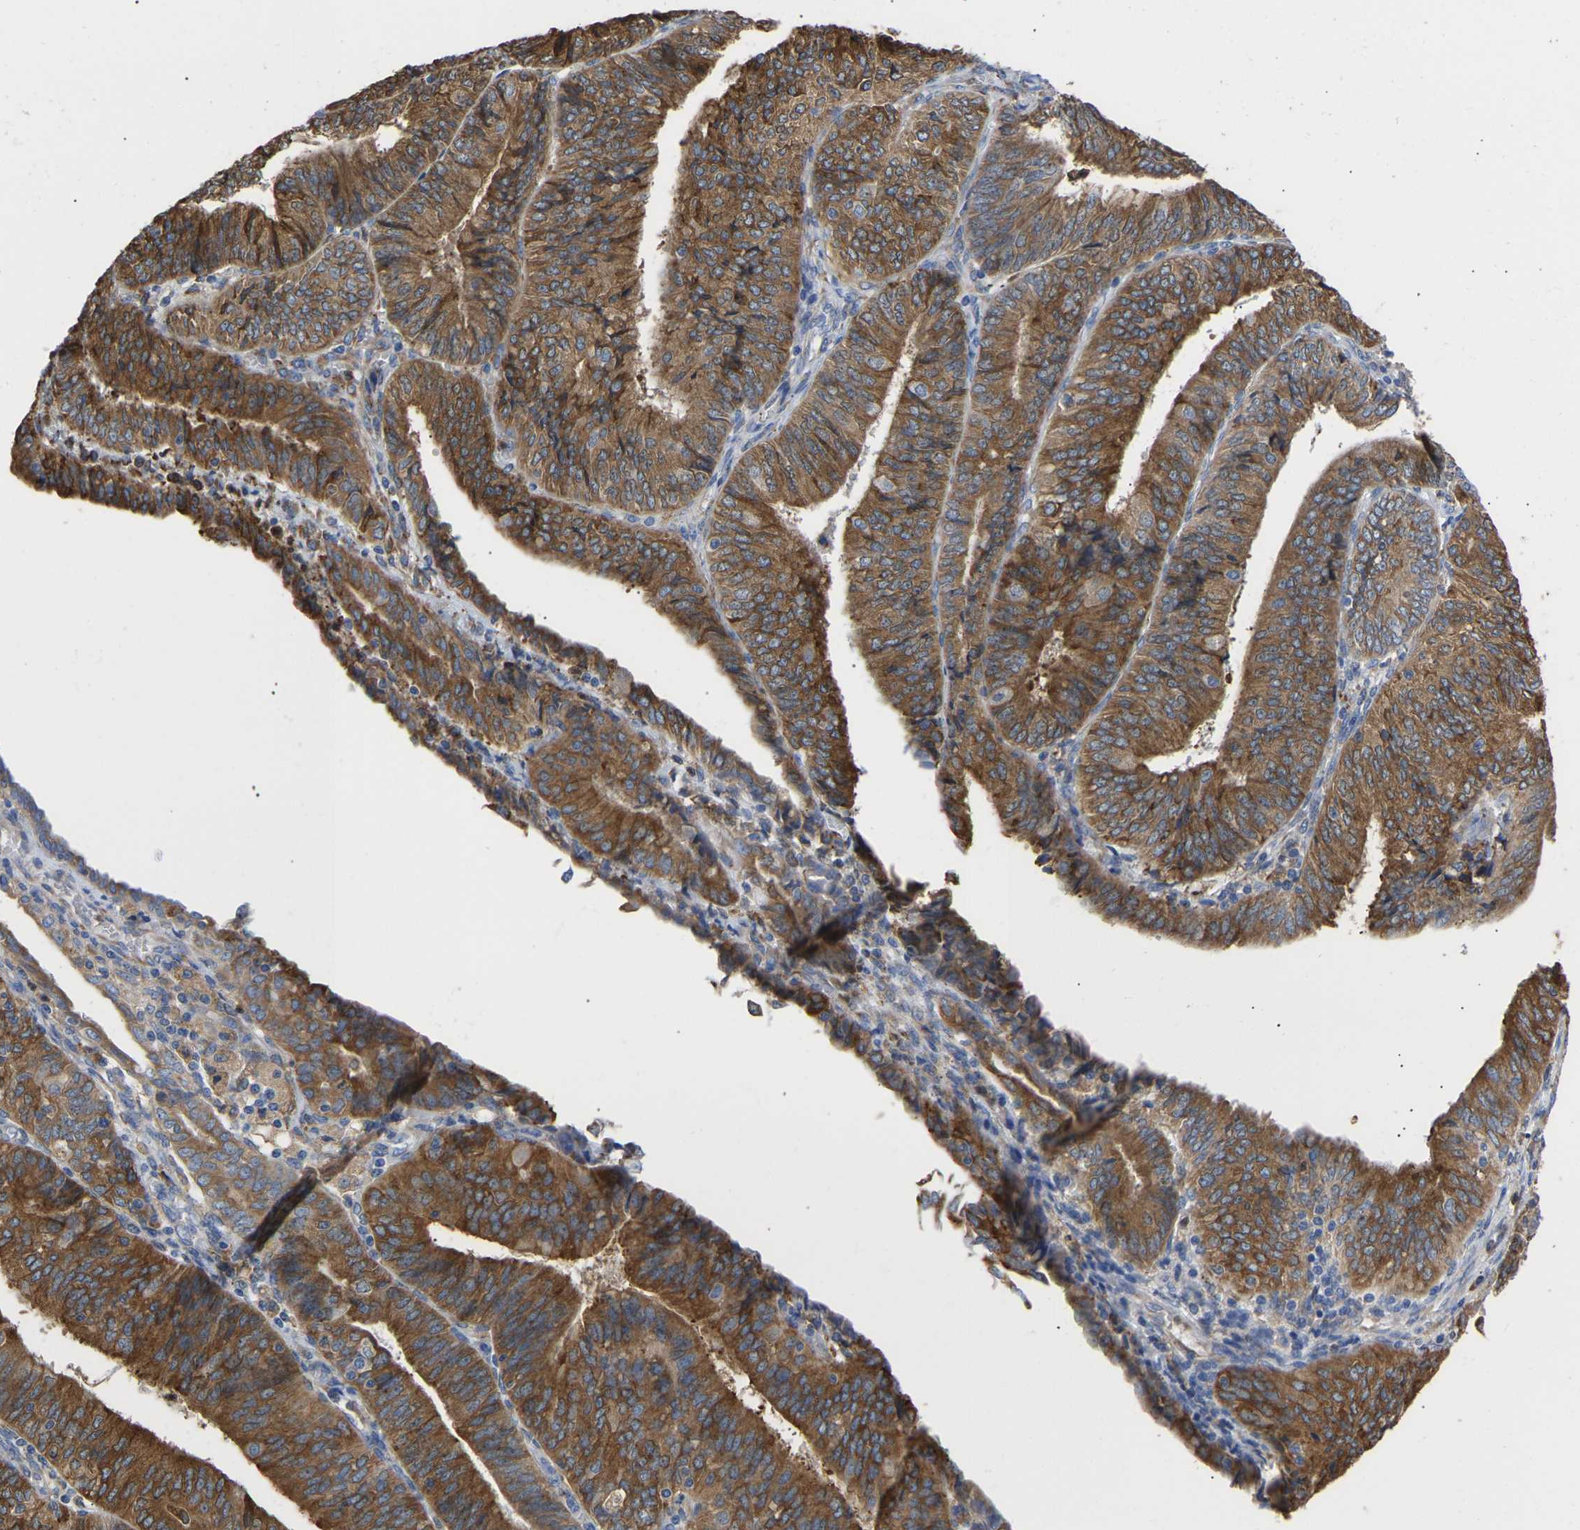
{"staining": {"intensity": "strong", "quantity": ">75%", "location": "cytoplasmic/membranous"}, "tissue": "endometrial cancer", "cell_type": "Tumor cells", "image_type": "cancer", "snomed": [{"axis": "morphology", "description": "Adenocarcinoma, NOS"}, {"axis": "topography", "description": "Endometrium"}], "caption": "Endometrial cancer (adenocarcinoma) stained with a protein marker reveals strong staining in tumor cells.", "gene": "P4HB", "patient": {"sex": "female", "age": 58}}